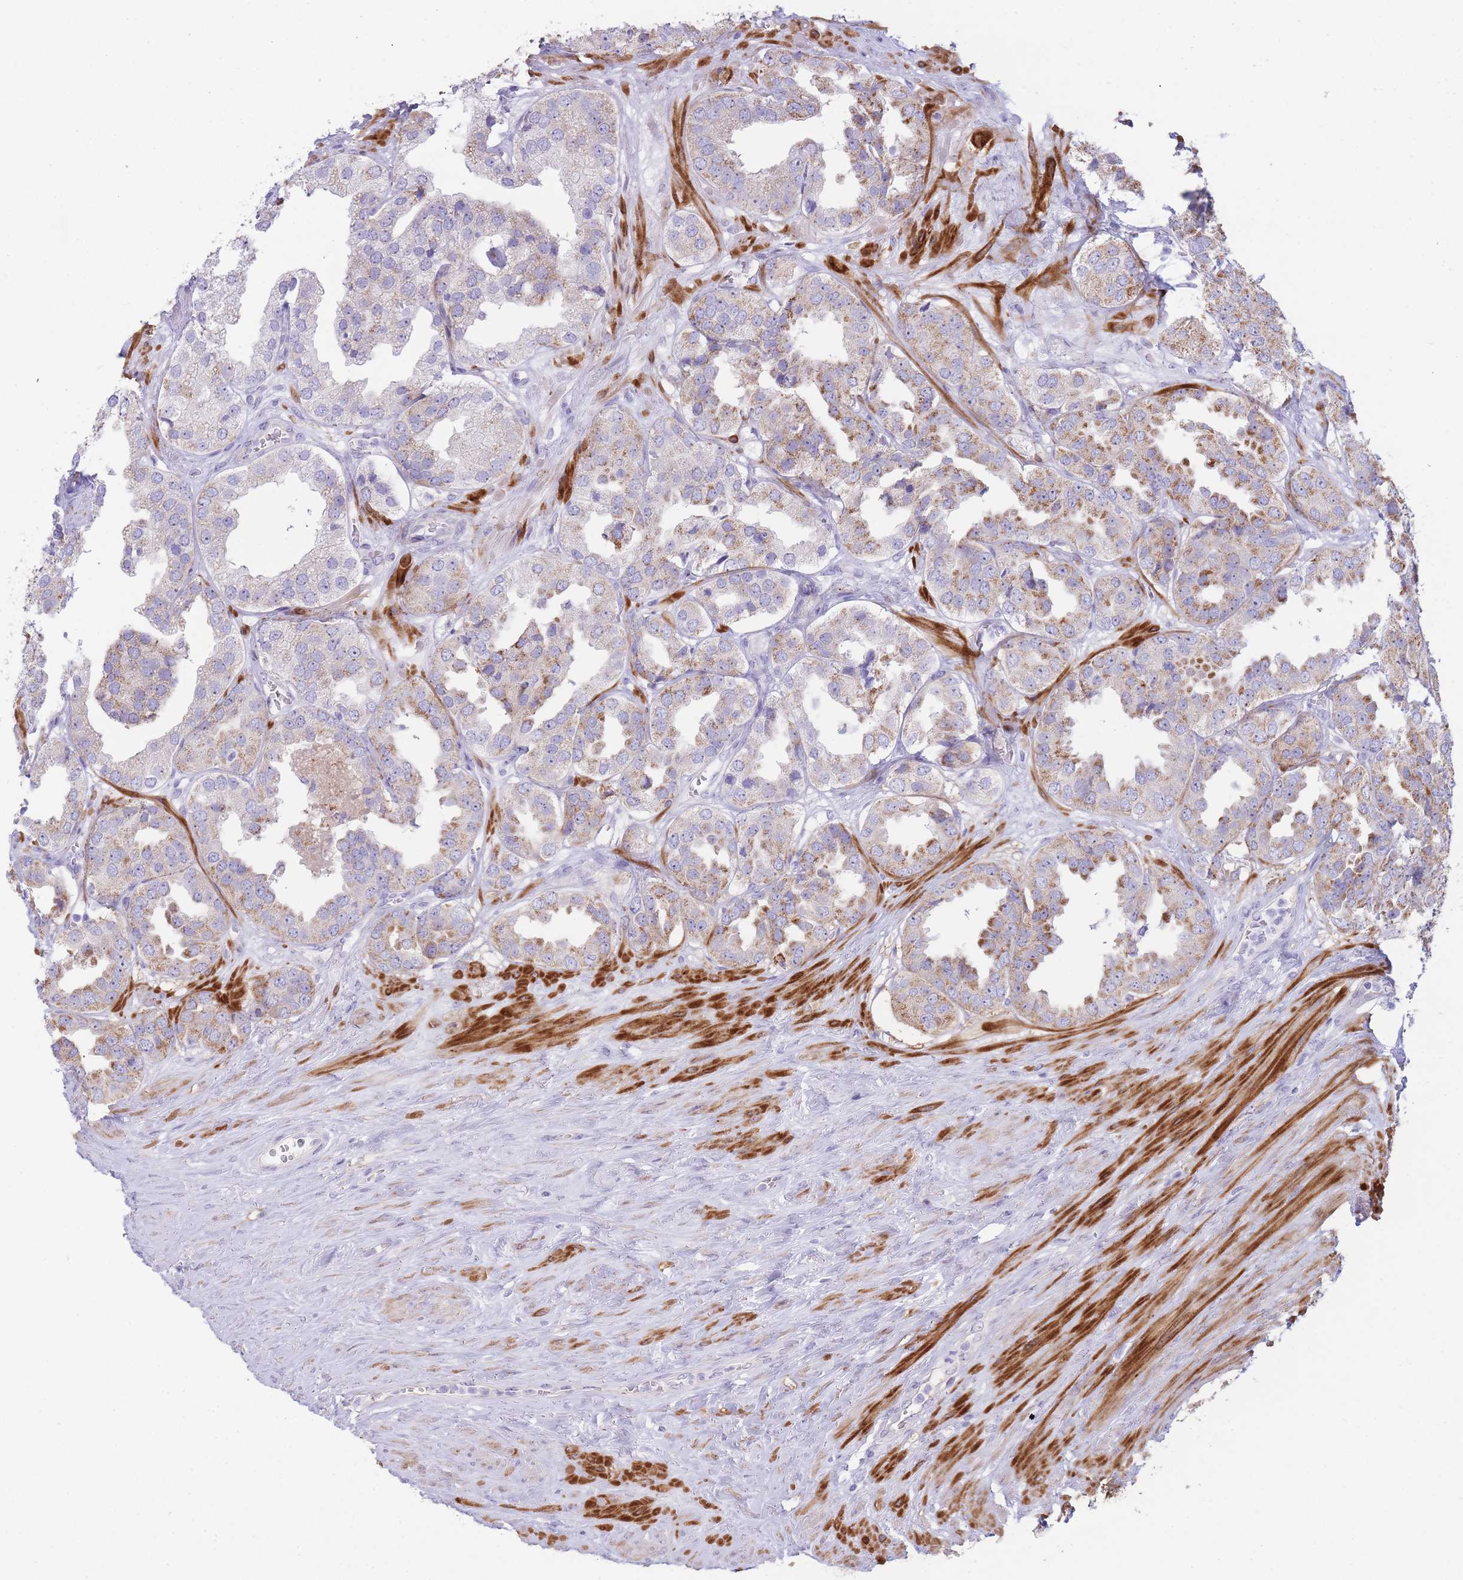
{"staining": {"intensity": "moderate", "quantity": ">75%", "location": "cytoplasmic/membranous"}, "tissue": "prostate cancer", "cell_type": "Tumor cells", "image_type": "cancer", "snomed": [{"axis": "morphology", "description": "Adenocarcinoma, High grade"}, {"axis": "topography", "description": "Prostate"}], "caption": "Protein expression by immunohistochemistry exhibits moderate cytoplasmic/membranous expression in about >75% of tumor cells in prostate cancer. The staining is performed using DAB brown chromogen to label protein expression. The nuclei are counter-stained blue using hematoxylin.", "gene": "UTP14A", "patient": {"sex": "male", "age": 63}}